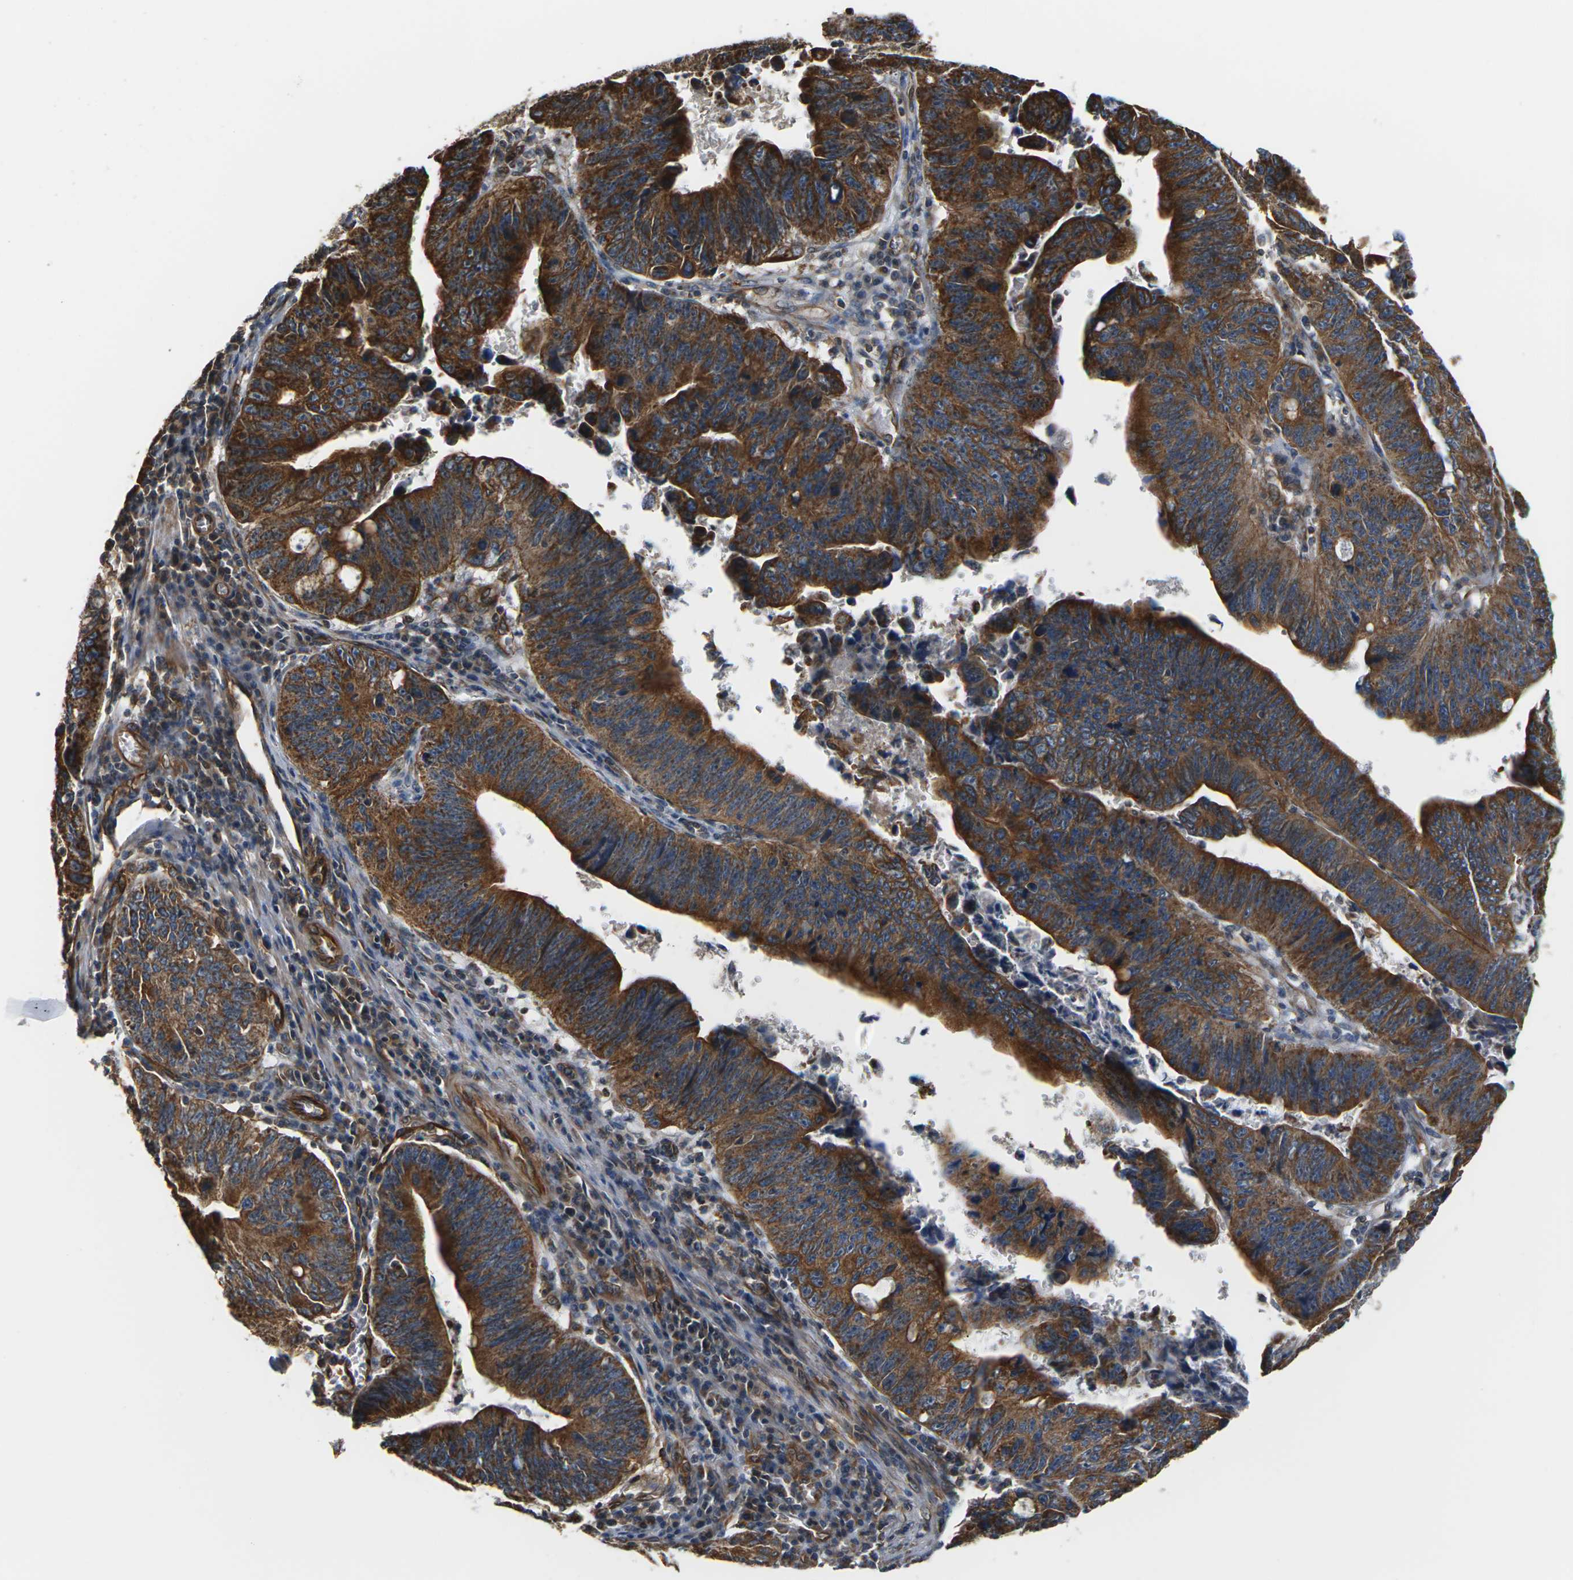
{"staining": {"intensity": "strong", "quantity": ">75%", "location": "cytoplasmic/membranous"}, "tissue": "stomach cancer", "cell_type": "Tumor cells", "image_type": "cancer", "snomed": [{"axis": "morphology", "description": "Adenocarcinoma, NOS"}, {"axis": "topography", "description": "Stomach"}], "caption": "Immunohistochemistry (IHC) of stomach adenocarcinoma shows high levels of strong cytoplasmic/membranous positivity in approximately >75% of tumor cells. (DAB IHC with brightfield microscopy, high magnification).", "gene": "PCDHB4", "patient": {"sex": "male", "age": 59}}